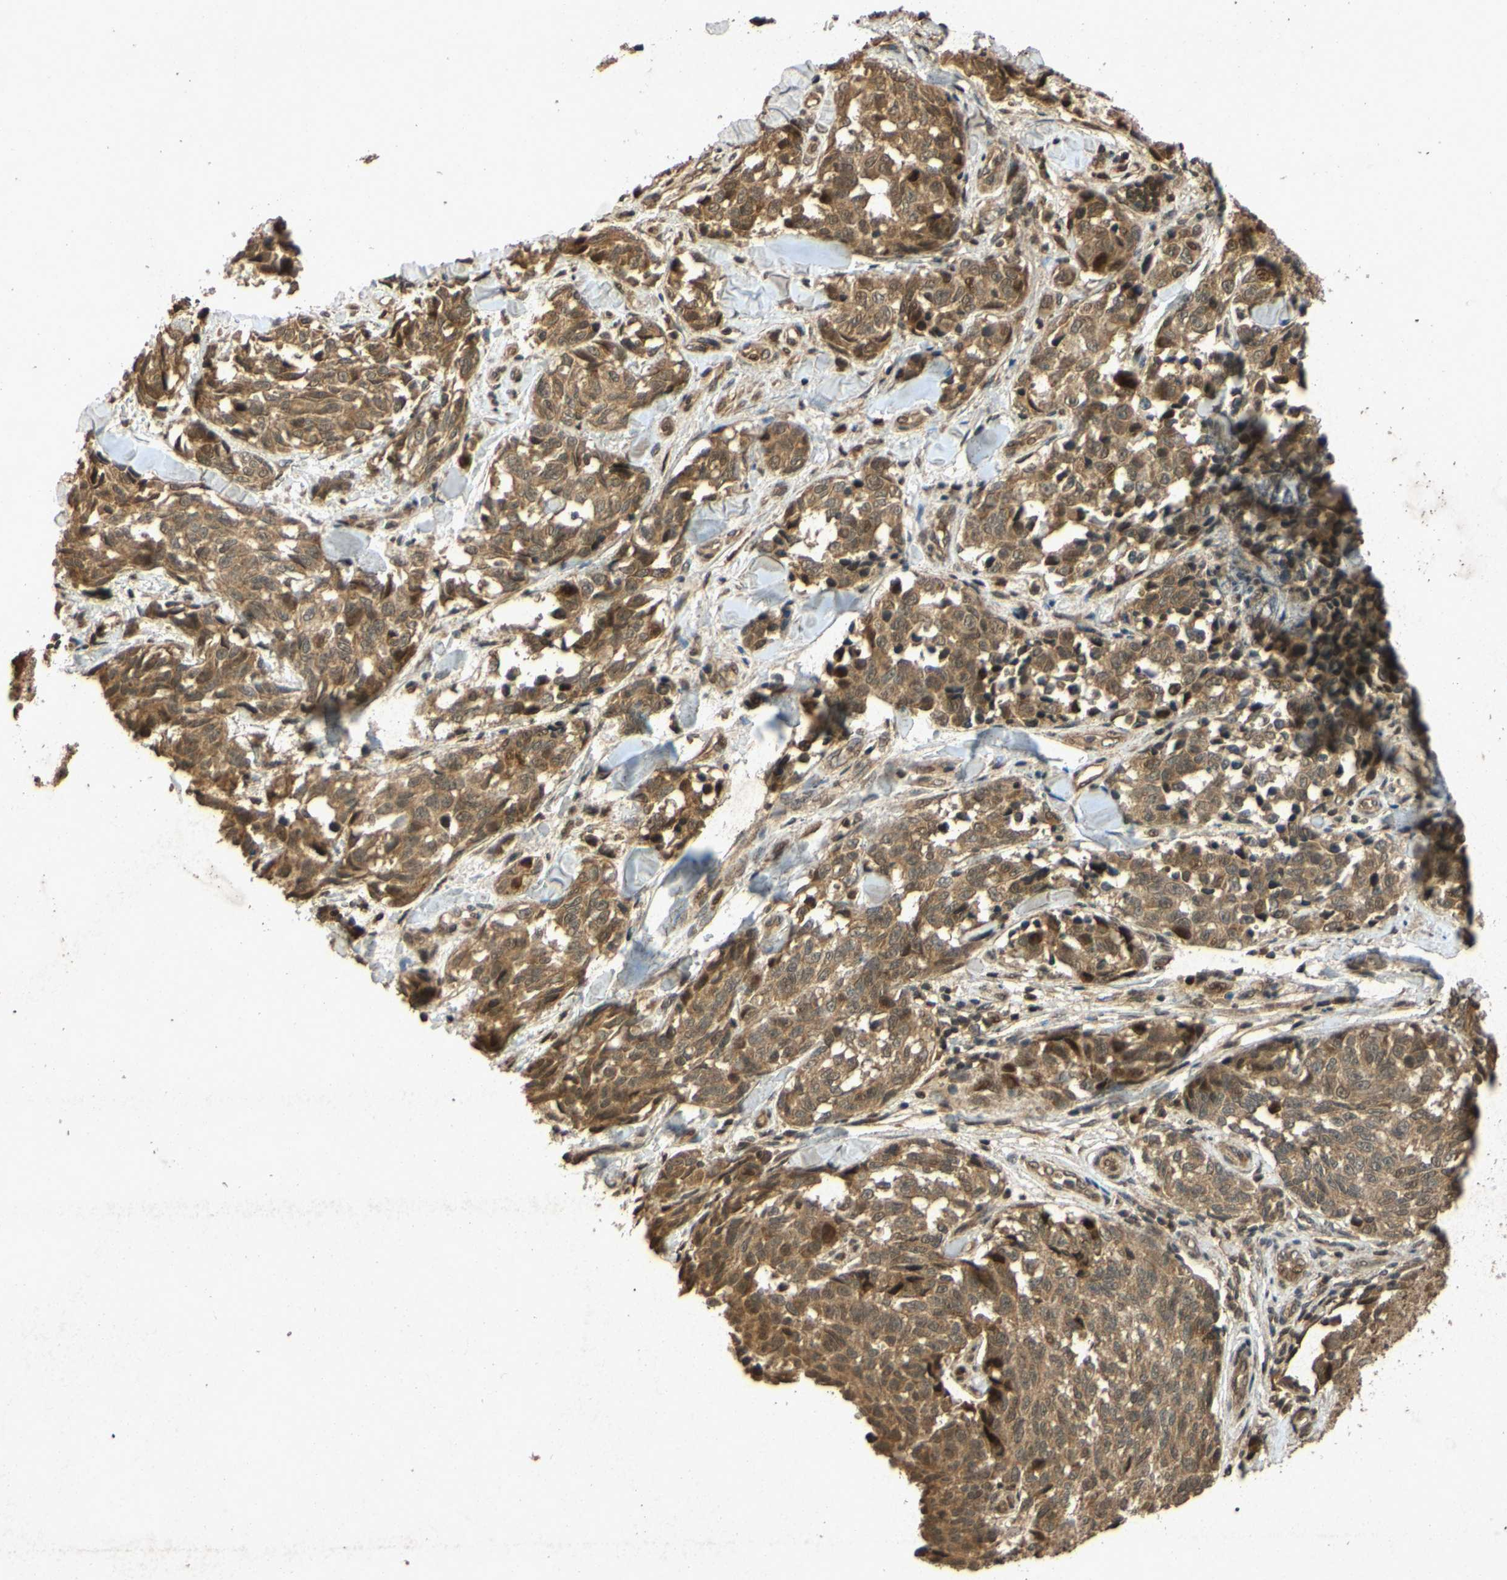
{"staining": {"intensity": "moderate", "quantity": ">75%", "location": "cytoplasmic/membranous"}, "tissue": "melanoma", "cell_type": "Tumor cells", "image_type": "cancer", "snomed": [{"axis": "morphology", "description": "Malignant melanoma, NOS"}, {"axis": "topography", "description": "Skin"}], "caption": "Malignant melanoma stained for a protein exhibits moderate cytoplasmic/membranous positivity in tumor cells.", "gene": "ATP6V1H", "patient": {"sex": "female", "age": 64}}